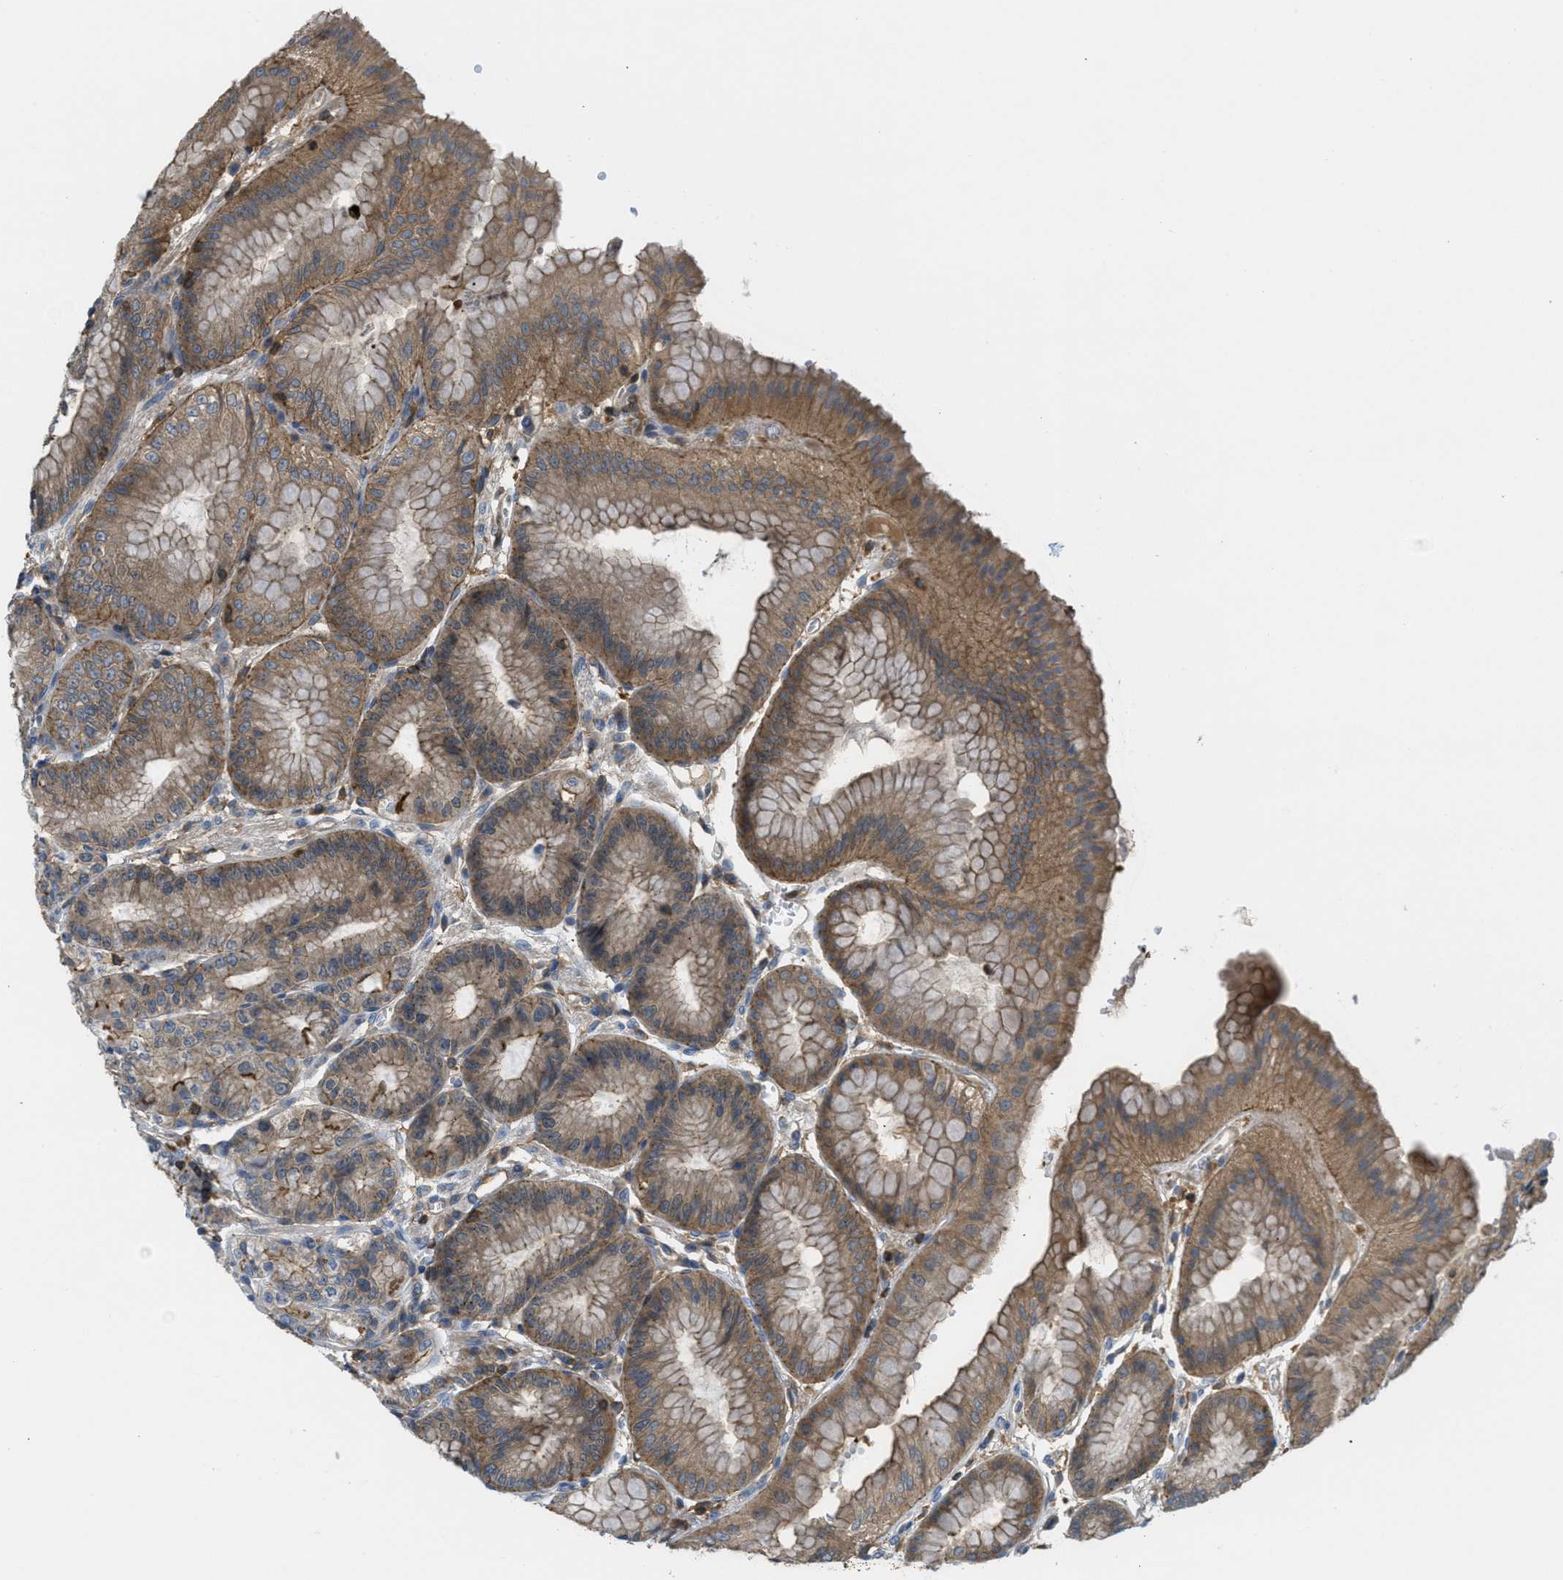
{"staining": {"intensity": "moderate", "quantity": ">75%", "location": "cytoplasmic/membranous"}, "tissue": "stomach", "cell_type": "Glandular cells", "image_type": "normal", "snomed": [{"axis": "morphology", "description": "Normal tissue, NOS"}, {"axis": "topography", "description": "Stomach, lower"}], "caption": "Immunohistochemical staining of normal stomach displays moderate cytoplasmic/membranous protein expression in approximately >75% of glandular cells.", "gene": "GRIK2", "patient": {"sex": "male", "age": 71}}